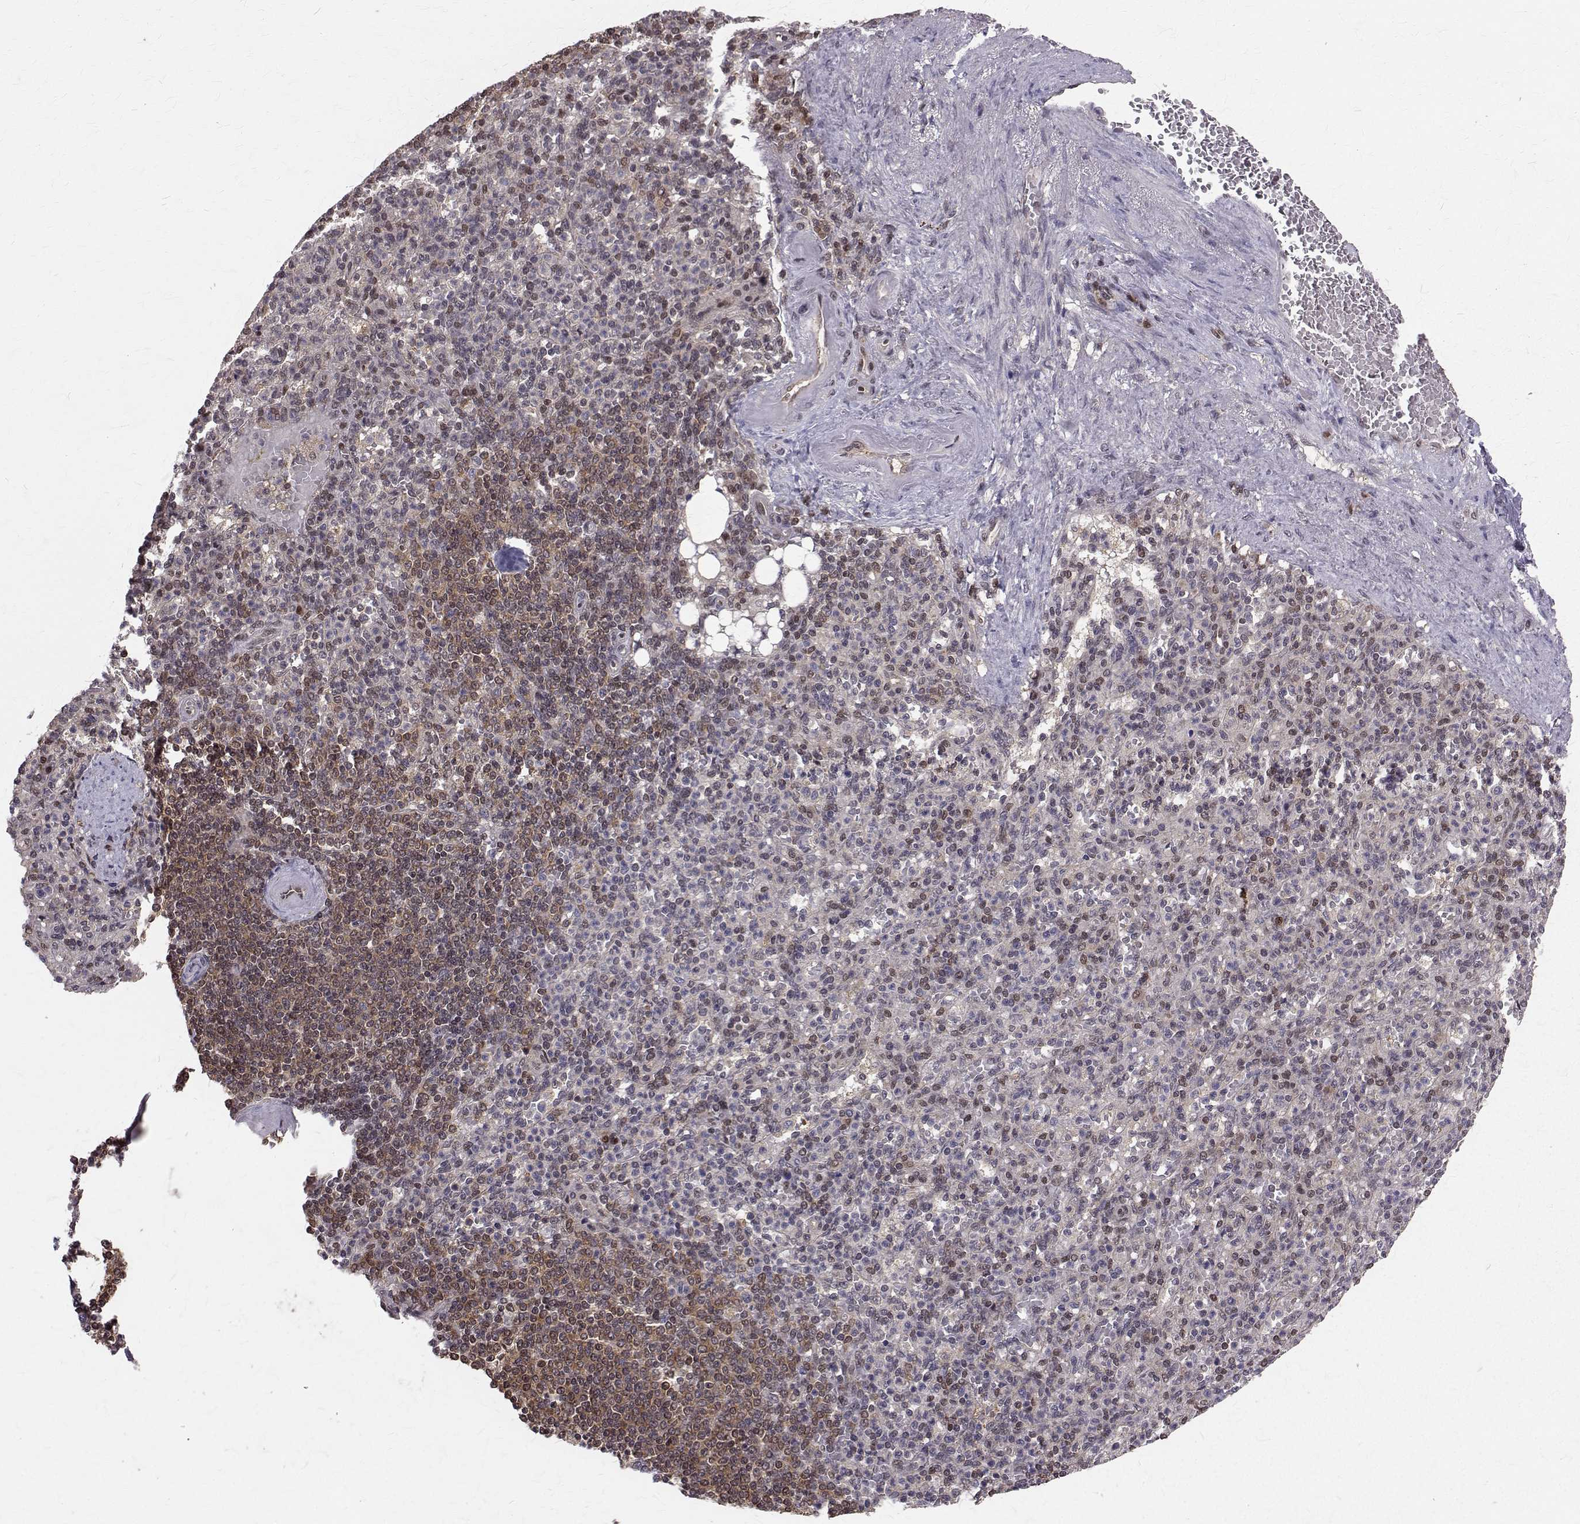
{"staining": {"intensity": "weak", "quantity": "<25%", "location": "cytoplasmic/membranous,nuclear"}, "tissue": "spleen", "cell_type": "Cells in red pulp", "image_type": "normal", "snomed": [{"axis": "morphology", "description": "Normal tissue, NOS"}, {"axis": "topography", "description": "Spleen"}], "caption": "Benign spleen was stained to show a protein in brown. There is no significant expression in cells in red pulp.", "gene": "NIF3L1", "patient": {"sex": "female", "age": 74}}